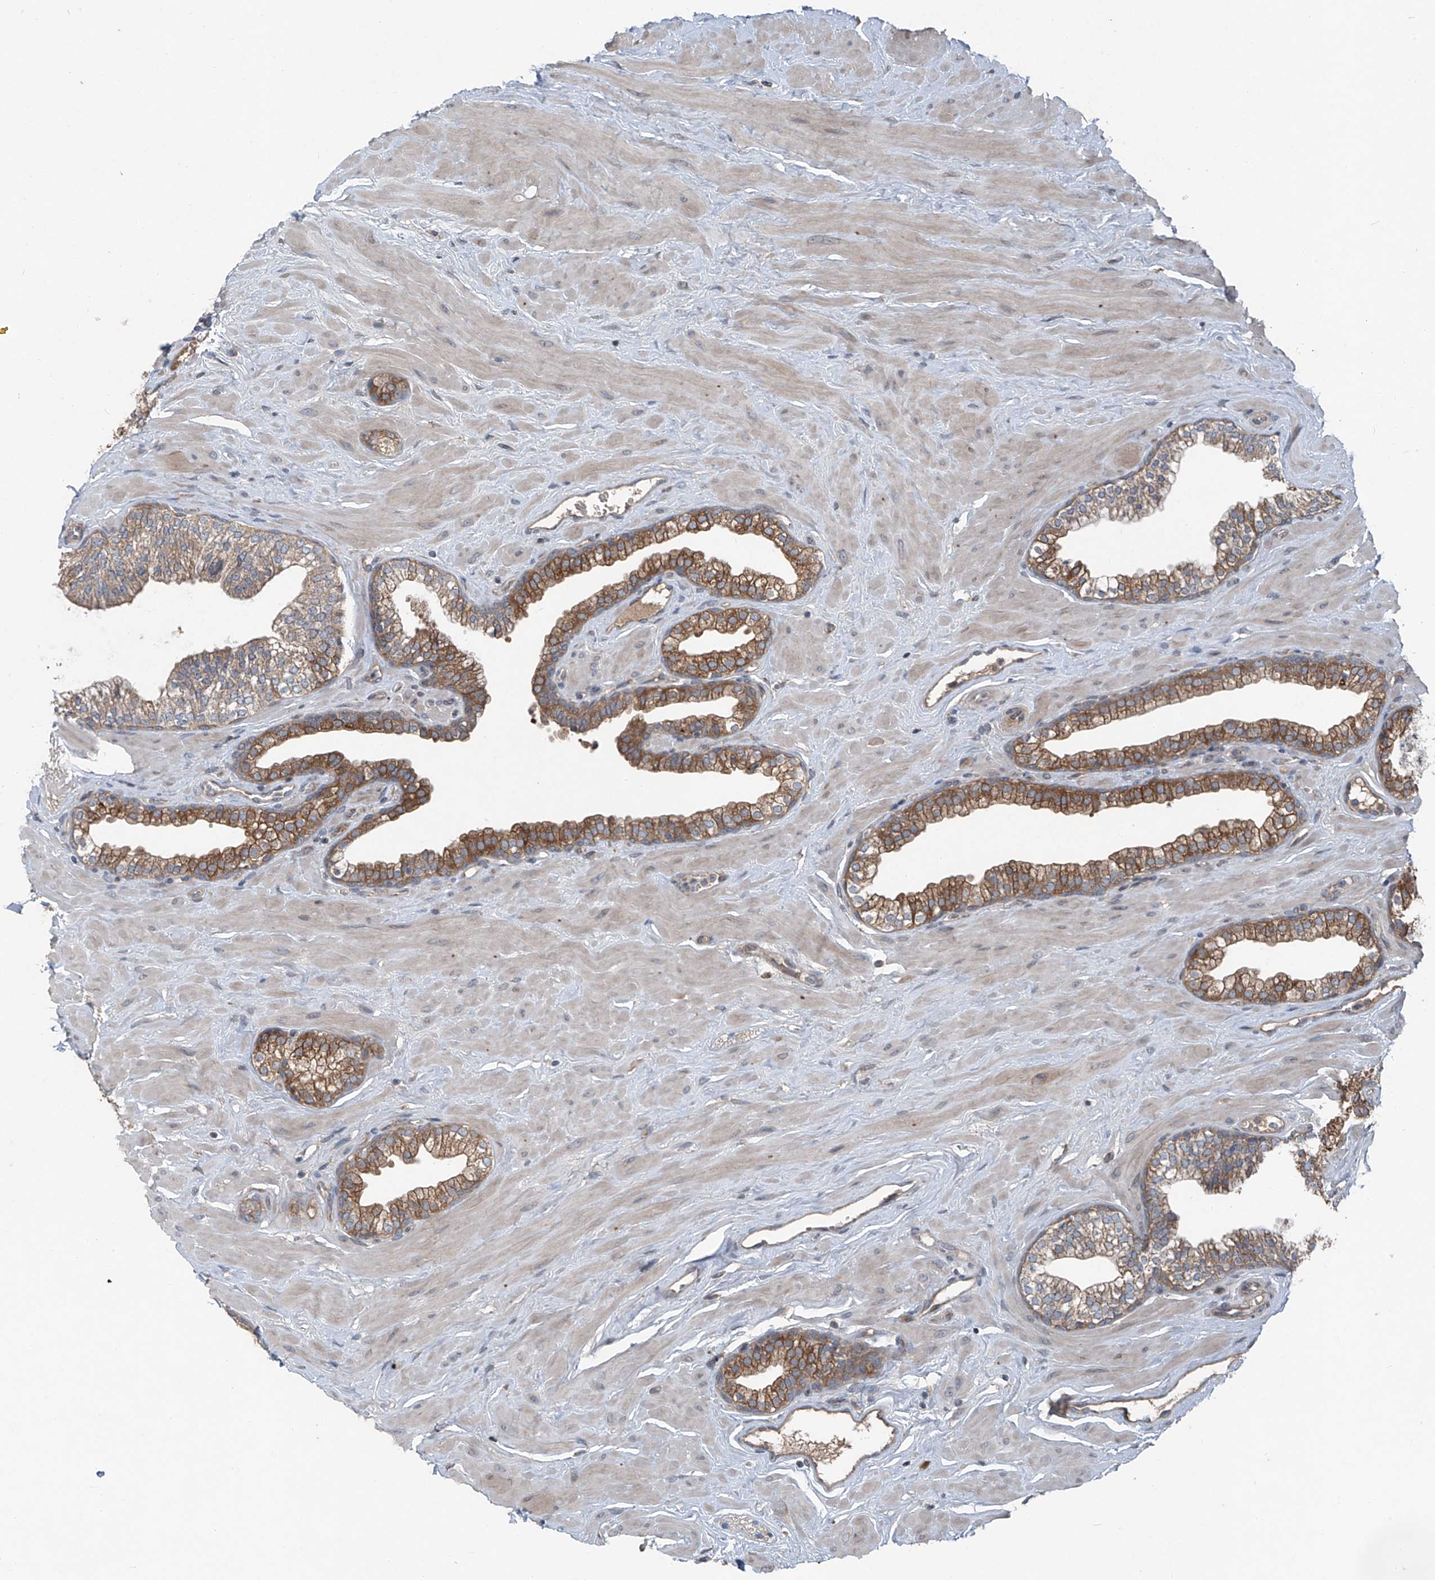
{"staining": {"intensity": "moderate", "quantity": ">75%", "location": "cytoplasmic/membranous"}, "tissue": "prostate", "cell_type": "Glandular cells", "image_type": "normal", "snomed": [{"axis": "morphology", "description": "Normal tissue, NOS"}, {"axis": "morphology", "description": "Urothelial carcinoma, Low grade"}, {"axis": "topography", "description": "Urinary bladder"}, {"axis": "topography", "description": "Prostate"}], "caption": "Normal prostate was stained to show a protein in brown. There is medium levels of moderate cytoplasmic/membranous positivity in approximately >75% of glandular cells. (IHC, brightfield microscopy, high magnification).", "gene": "FOXRED2", "patient": {"sex": "male", "age": 60}}